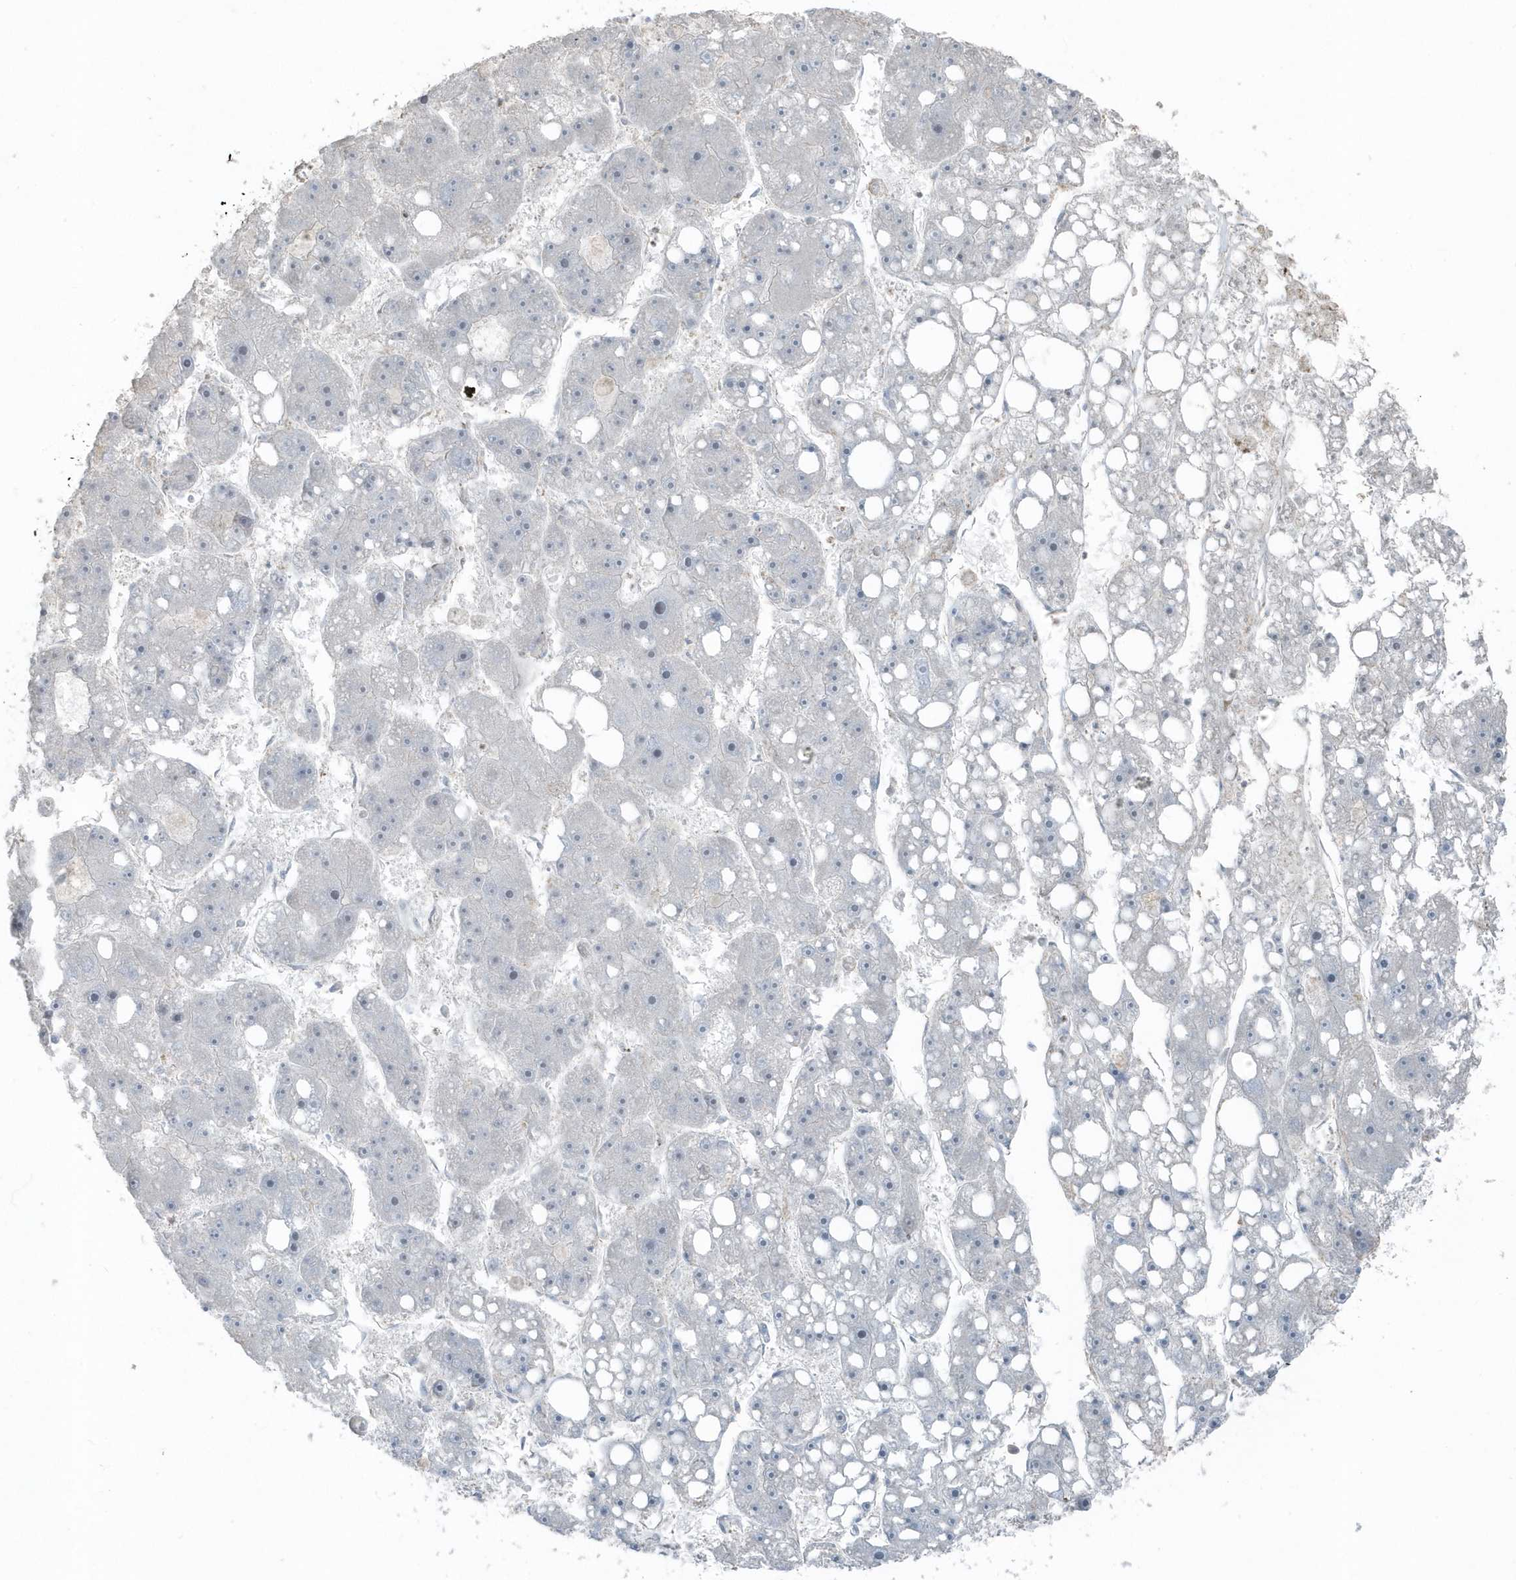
{"staining": {"intensity": "negative", "quantity": "none", "location": "none"}, "tissue": "liver cancer", "cell_type": "Tumor cells", "image_type": "cancer", "snomed": [{"axis": "morphology", "description": "Carcinoma, Hepatocellular, NOS"}, {"axis": "topography", "description": "Liver"}], "caption": "High magnification brightfield microscopy of hepatocellular carcinoma (liver) stained with DAB (brown) and counterstained with hematoxylin (blue): tumor cells show no significant positivity.", "gene": "ACTC1", "patient": {"sex": "female", "age": 61}}